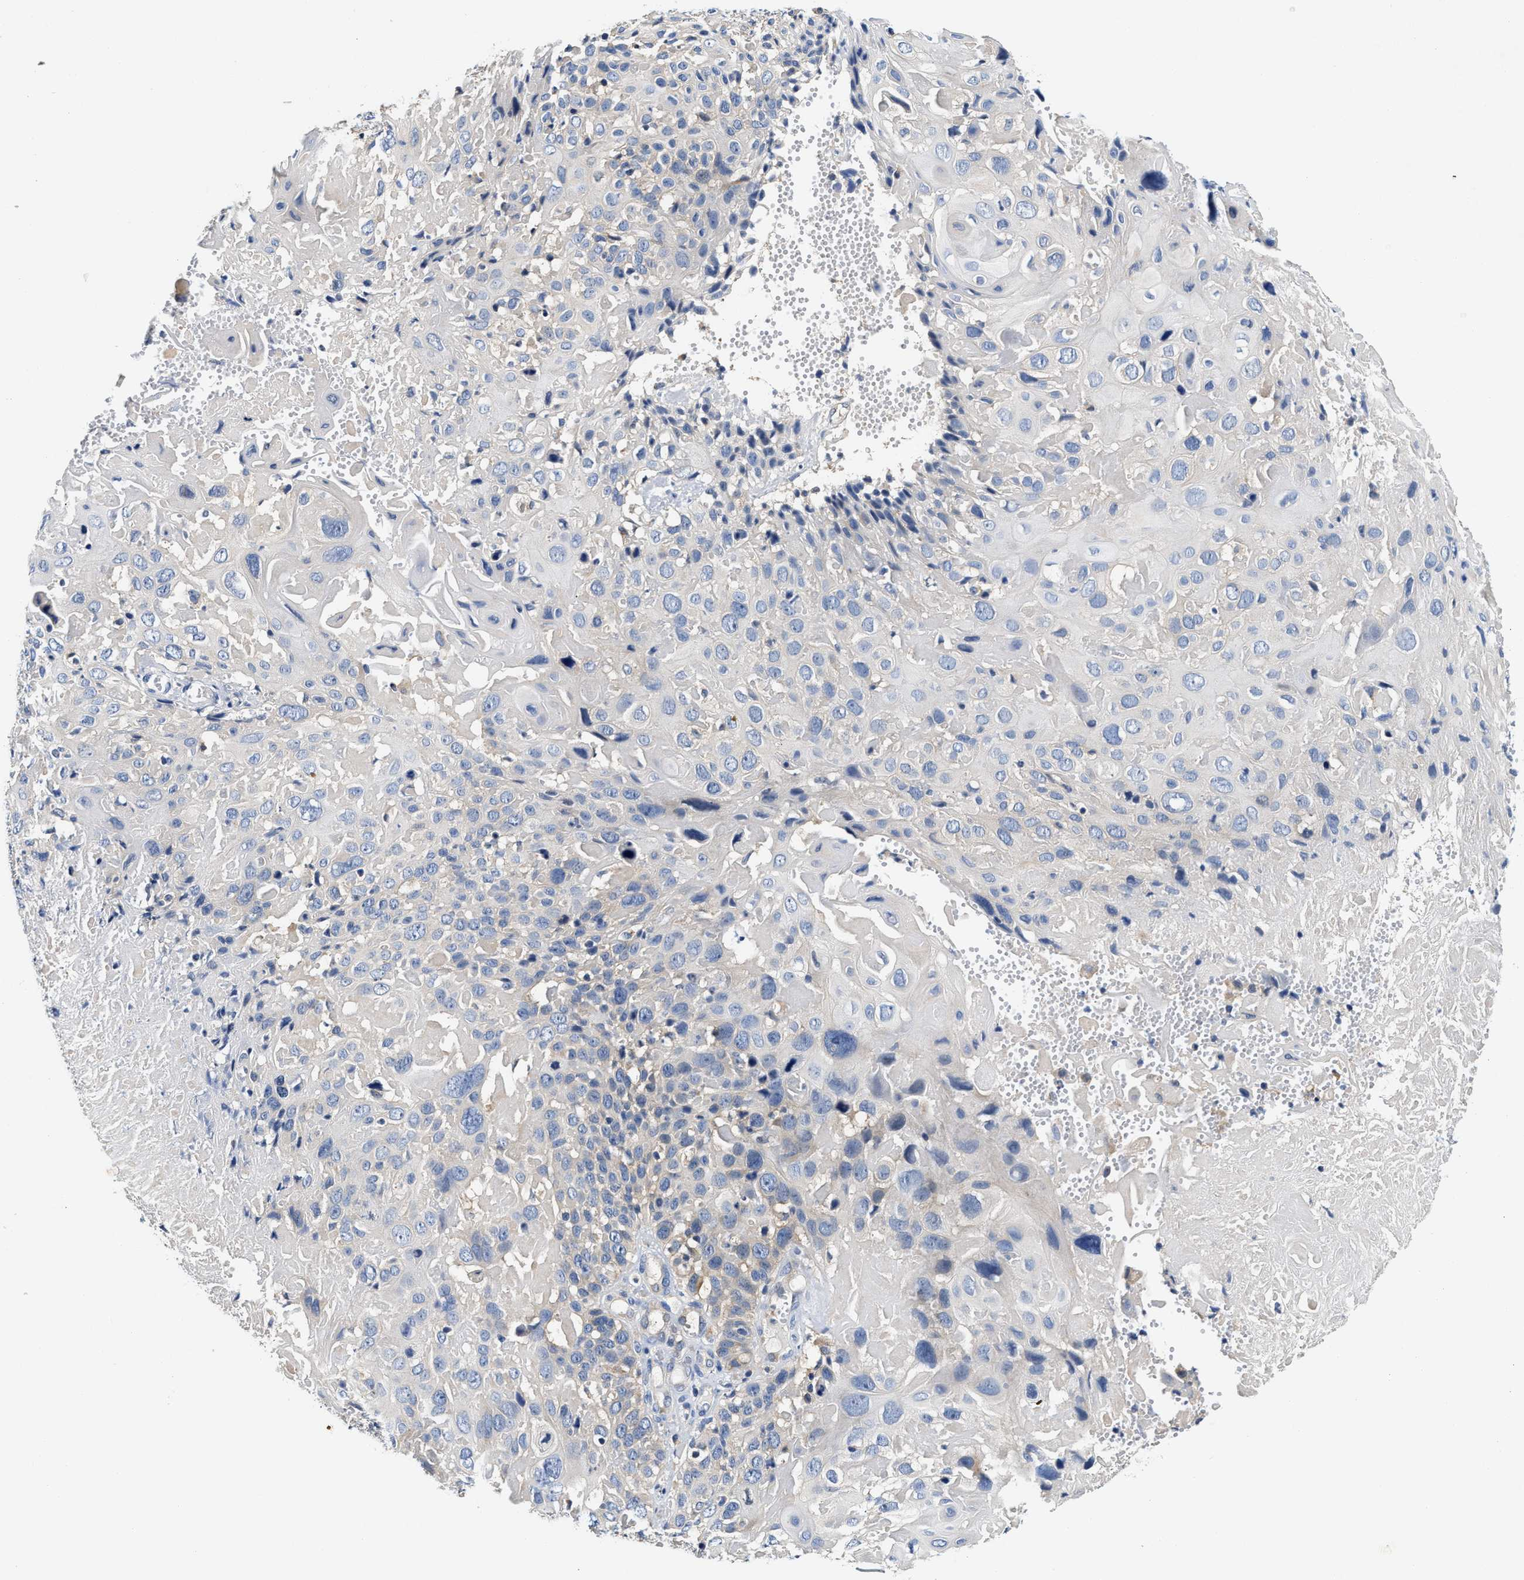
{"staining": {"intensity": "negative", "quantity": "none", "location": "none"}, "tissue": "cervical cancer", "cell_type": "Tumor cells", "image_type": "cancer", "snomed": [{"axis": "morphology", "description": "Squamous cell carcinoma, NOS"}, {"axis": "topography", "description": "Cervix"}], "caption": "Immunohistochemistry image of neoplastic tissue: cervical cancer stained with DAB (3,3'-diaminobenzidine) displays no significant protein expression in tumor cells.", "gene": "FAM185A", "patient": {"sex": "female", "age": 74}}